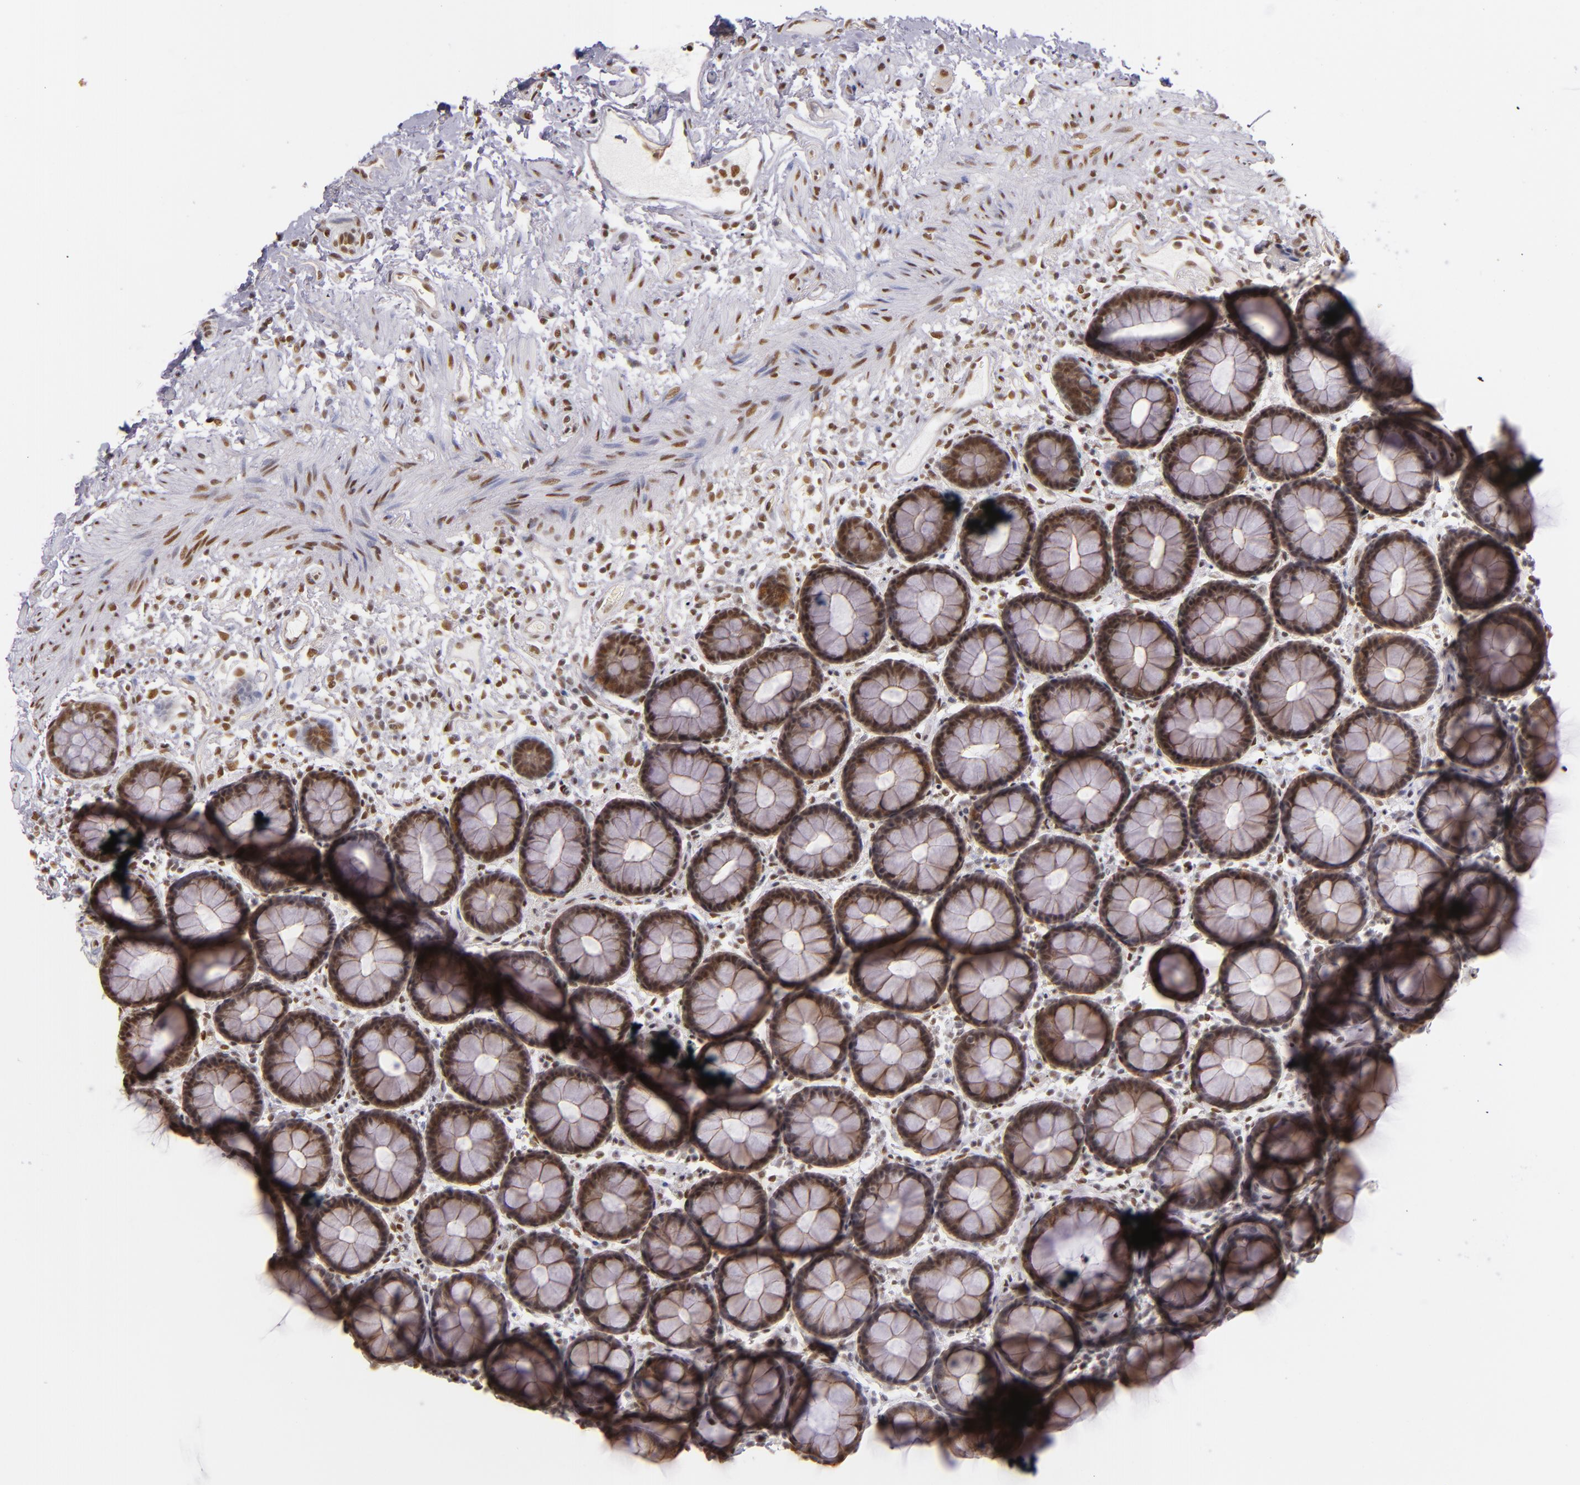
{"staining": {"intensity": "moderate", "quantity": ">75%", "location": "cytoplasmic/membranous,nuclear"}, "tissue": "rectum", "cell_type": "Glandular cells", "image_type": "normal", "snomed": [{"axis": "morphology", "description": "Normal tissue, NOS"}, {"axis": "topography", "description": "Rectum"}], "caption": "Immunohistochemistry (DAB (3,3'-diaminobenzidine)) staining of normal rectum displays moderate cytoplasmic/membranous,nuclear protein staining in approximately >75% of glandular cells. (brown staining indicates protein expression, while blue staining denotes nuclei).", "gene": "NCOR2", "patient": {"sex": "male", "age": 92}}